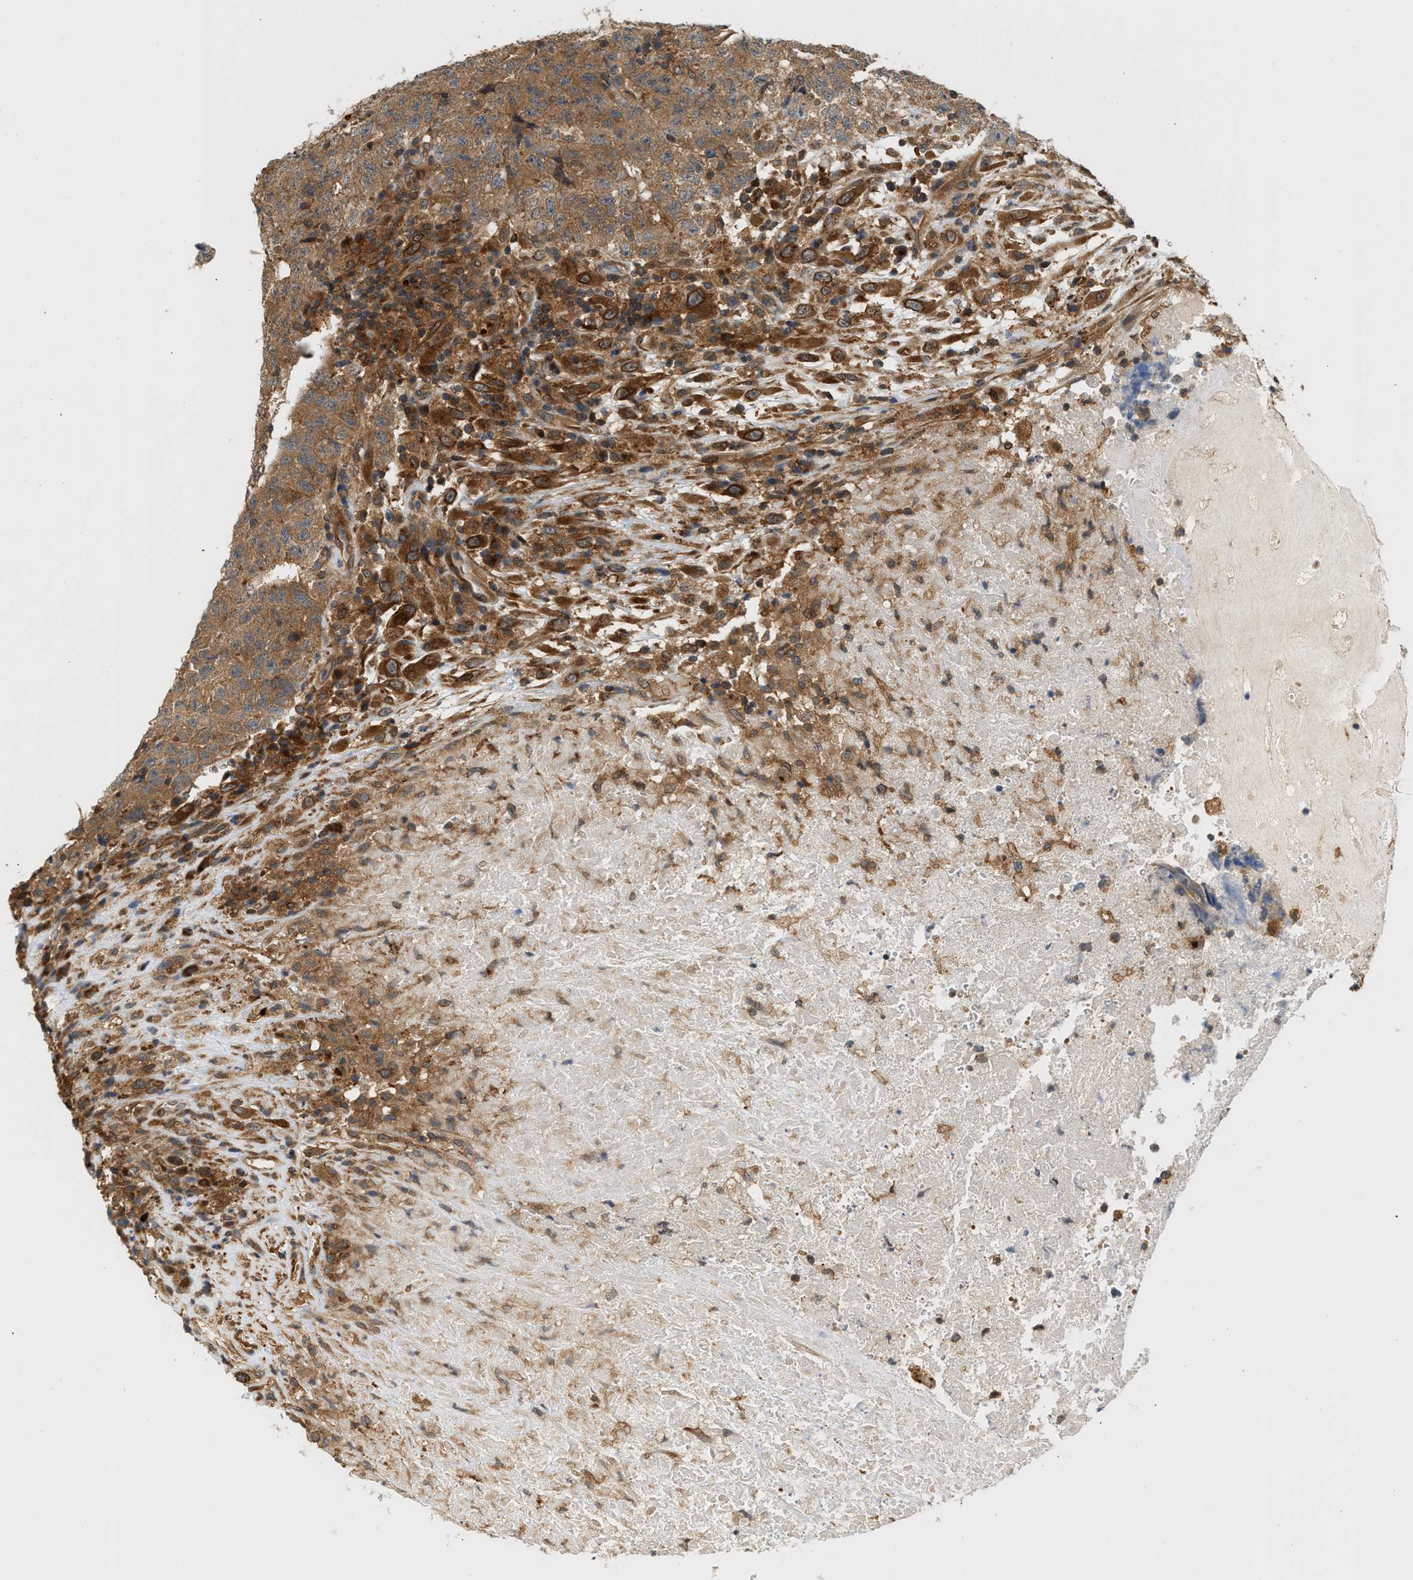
{"staining": {"intensity": "moderate", "quantity": ">75%", "location": "cytoplasmic/membranous"}, "tissue": "testis cancer", "cell_type": "Tumor cells", "image_type": "cancer", "snomed": [{"axis": "morphology", "description": "Necrosis, NOS"}, {"axis": "morphology", "description": "Carcinoma, Embryonal, NOS"}, {"axis": "topography", "description": "Testis"}], "caption": "IHC (DAB (3,3'-diaminobenzidine)) staining of embryonal carcinoma (testis) demonstrates moderate cytoplasmic/membranous protein positivity in about >75% of tumor cells. (Brightfield microscopy of DAB IHC at high magnification).", "gene": "MAP2K5", "patient": {"sex": "male", "age": 19}}